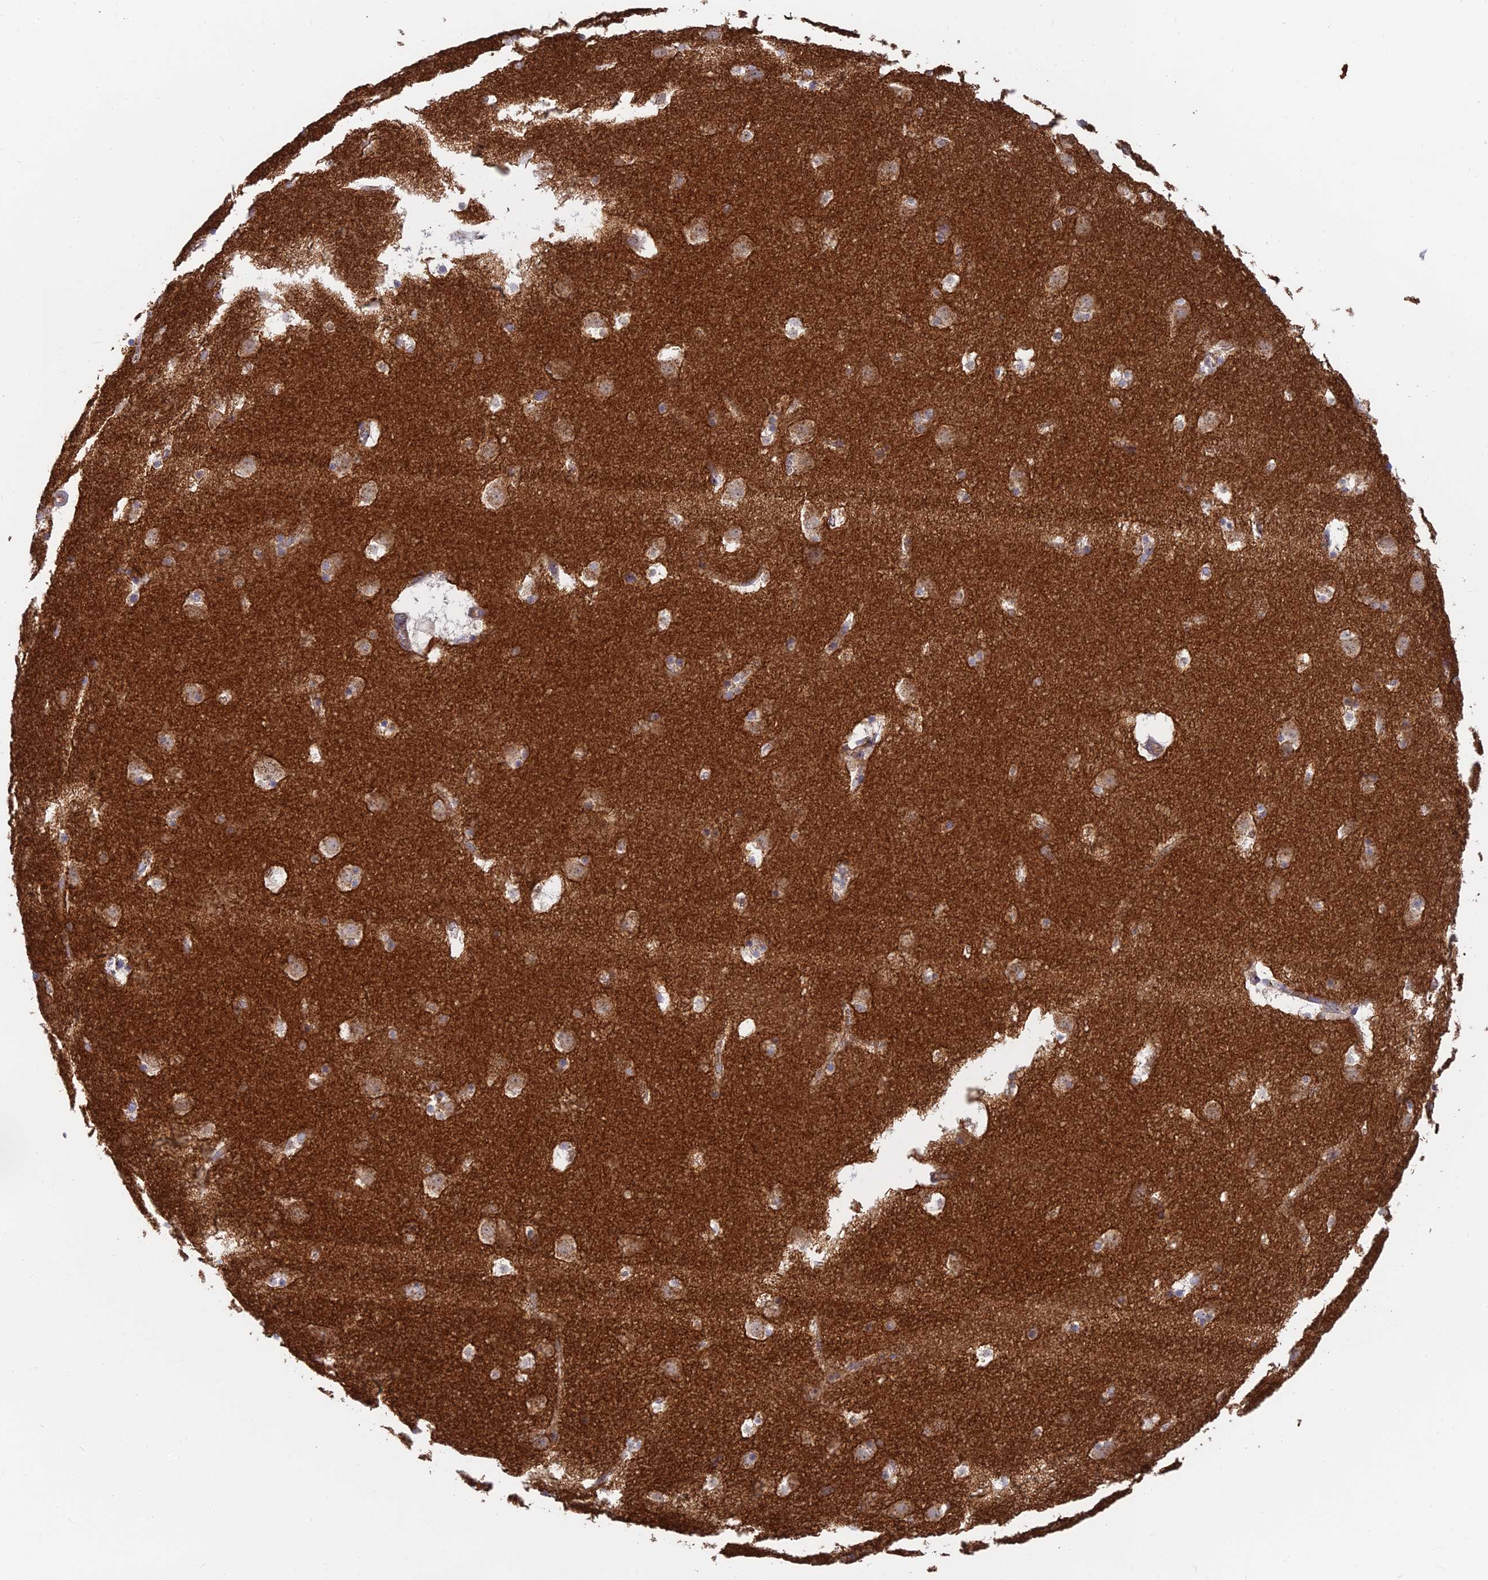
{"staining": {"intensity": "moderate", "quantity": "<25%", "location": "cytoplasmic/membranous"}, "tissue": "caudate", "cell_type": "Glial cells", "image_type": "normal", "snomed": [{"axis": "morphology", "description": "Normal tissue, NOS"}, {"axis": "topography", "description": "Lateral ventricle wall"}], "caption": "Moderate cytoplasmic/membranous positivity for a protein is appreciated in approximately <25% of glial cells of benign caudate using immunohistochemistry (IHC).", "gene": "GOLGA3", "patient": {"sex": "male", "age": 45}}